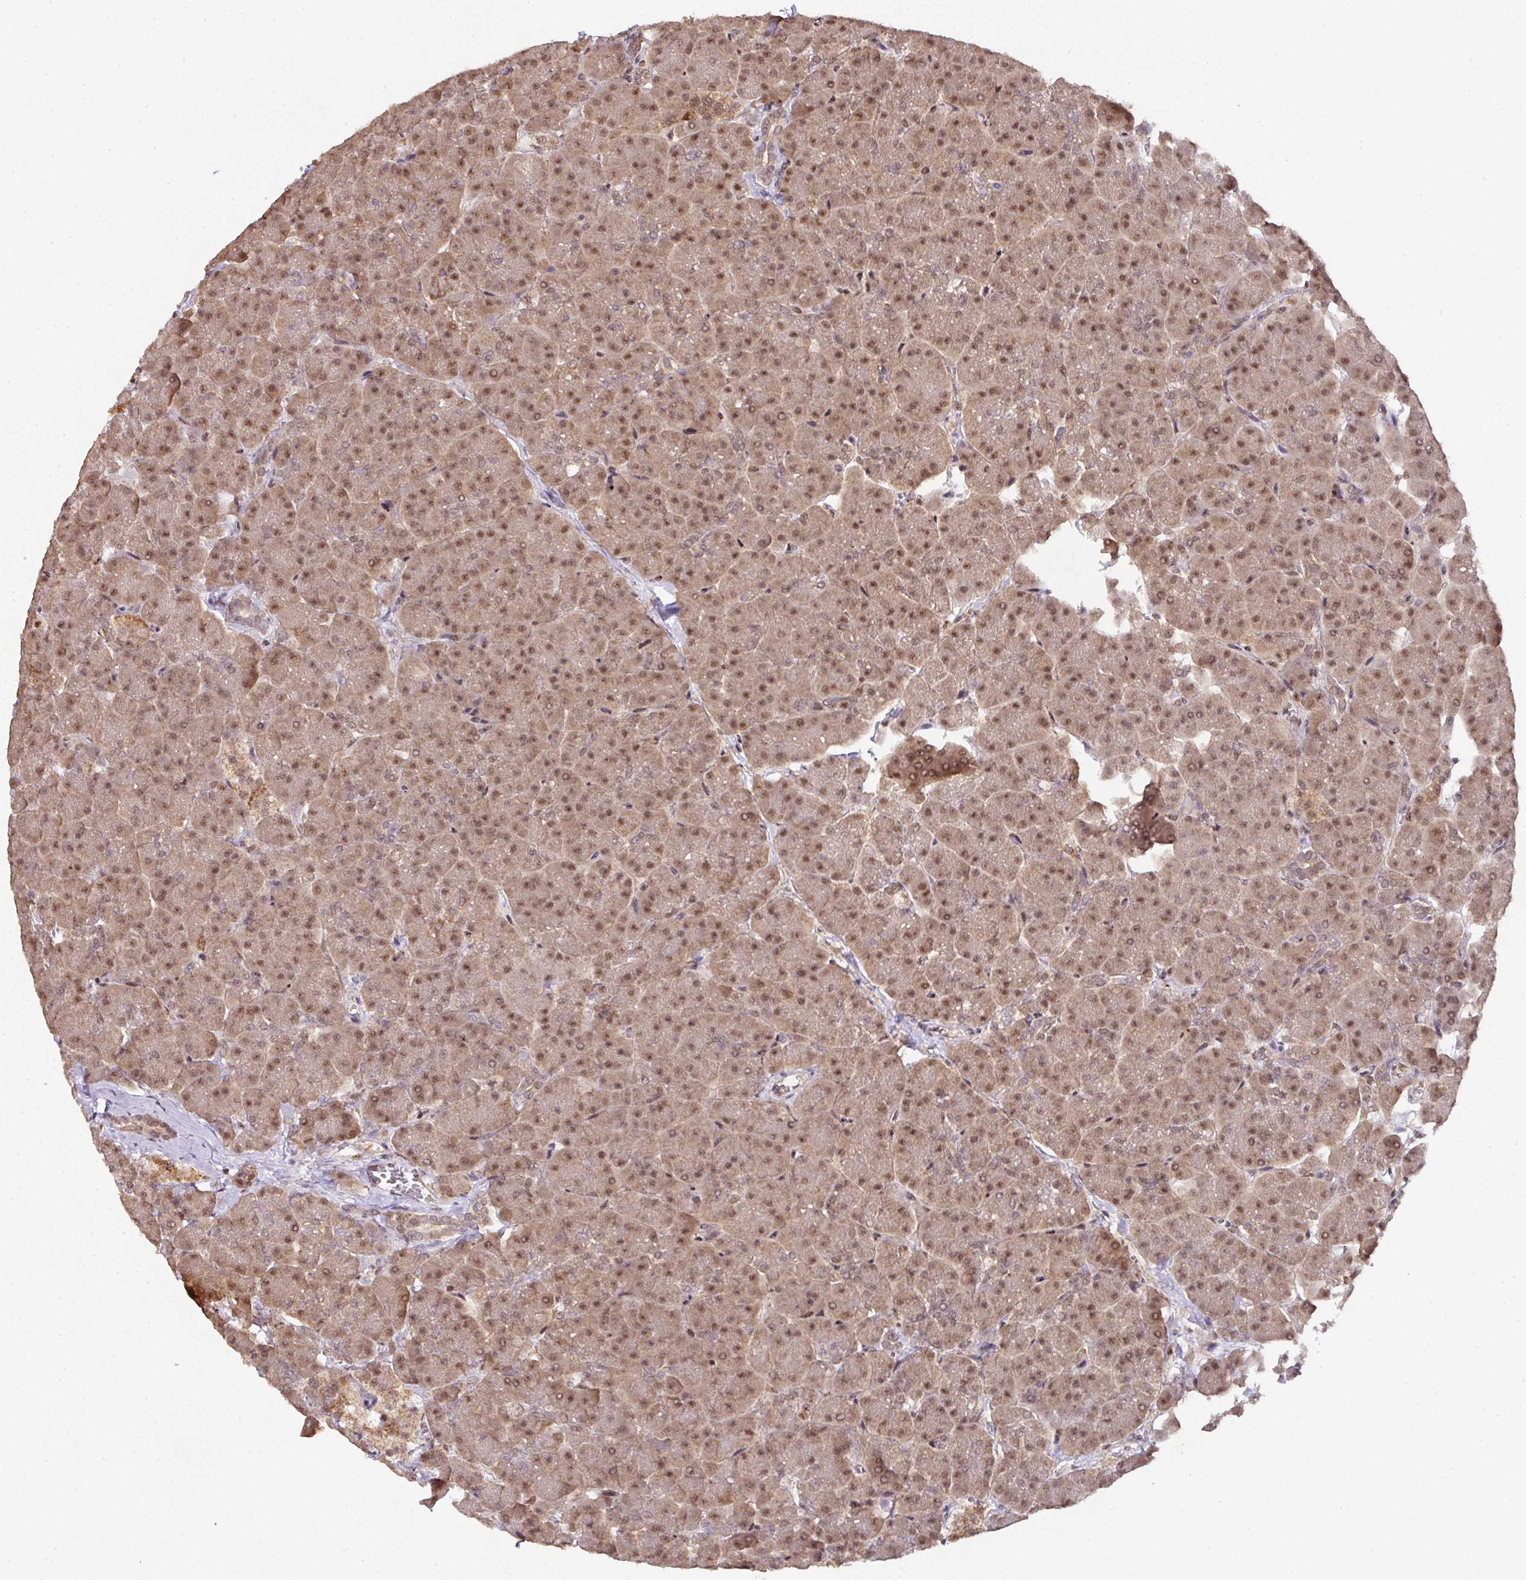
{"staining": {"intensity": "moderate", "quantity": ">75%", "location": "cytoplasmic/membranous,nuclear"}, "tissue": "pancreas", "cell_type": "Exocrine glandular cells", "image_type": "normal", "snomed": [{"axis": "morphology", "description": "Normal tissue, NOS"}, {"axis": "topography", "description": "Pancreas"}, {"axis": "topography", "description": "Peripheral nerve tissue"}], "caption": "This image demonstrates IHC staining of unremarkable pancreas, with medium moderate cytoplasmic/membranous,nuclear staining in approximately >75% of exocrine glandular cells.", "gene": "RANBP9", "patient": {"sex": "male", "age": 54}}